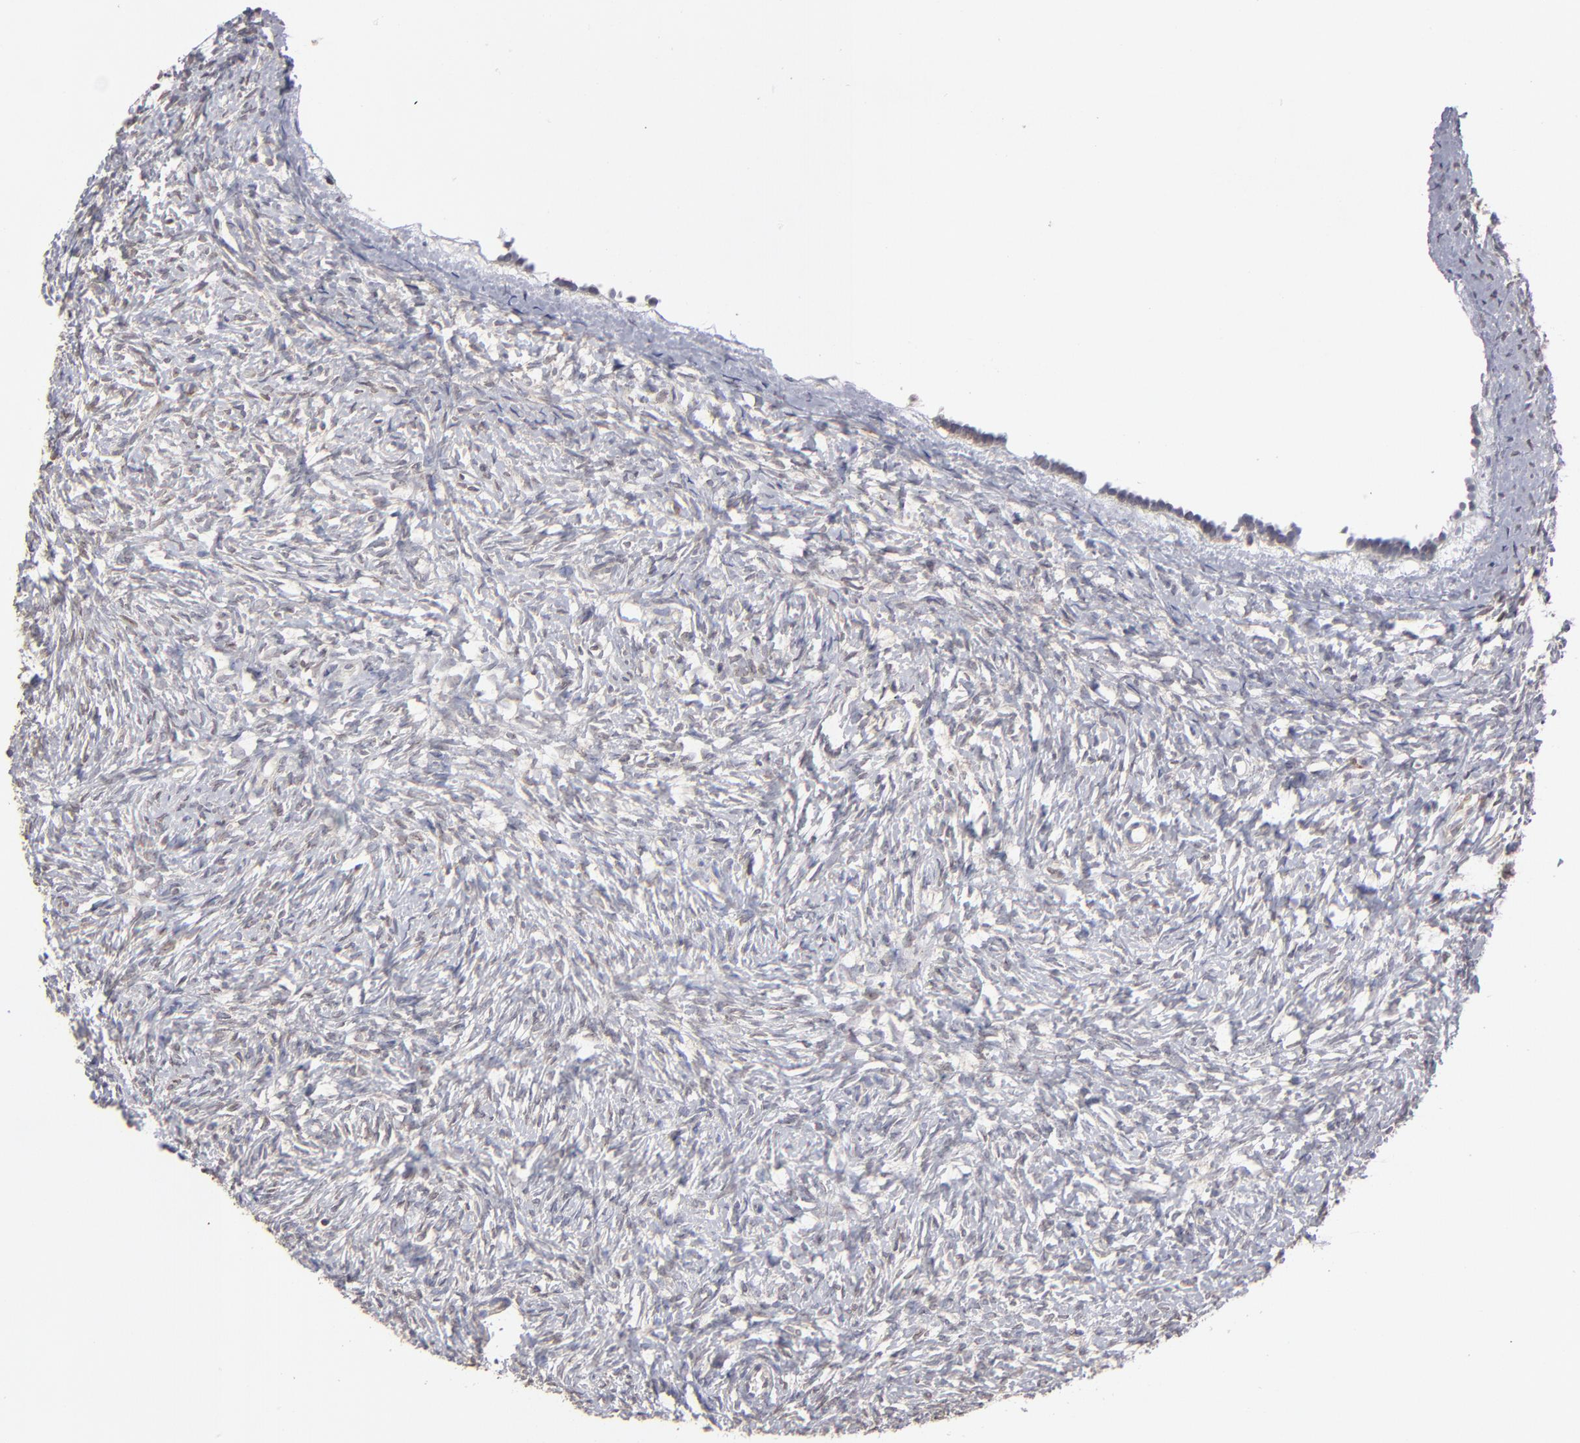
{"staining": {"intensity": "negative", "quantity": "none", "location": "none"}, "tissue": "ovary", "cell_type": "Ovarian stroma cells", "image_type": "normal", "snomed": [{"axis": "morphology", "description": "Normal tissue, NOS"}, {"axis": "topography", "description": "Ovary"}], "caption": "Immunohistochemistry of normal ovary shows no positivity in ovarian stroma cells. (Immunohistochemistry, brightfield microscopy, high magnification).", "gene": "CEP97", "patient": {"sex": "female", "age": 35}}